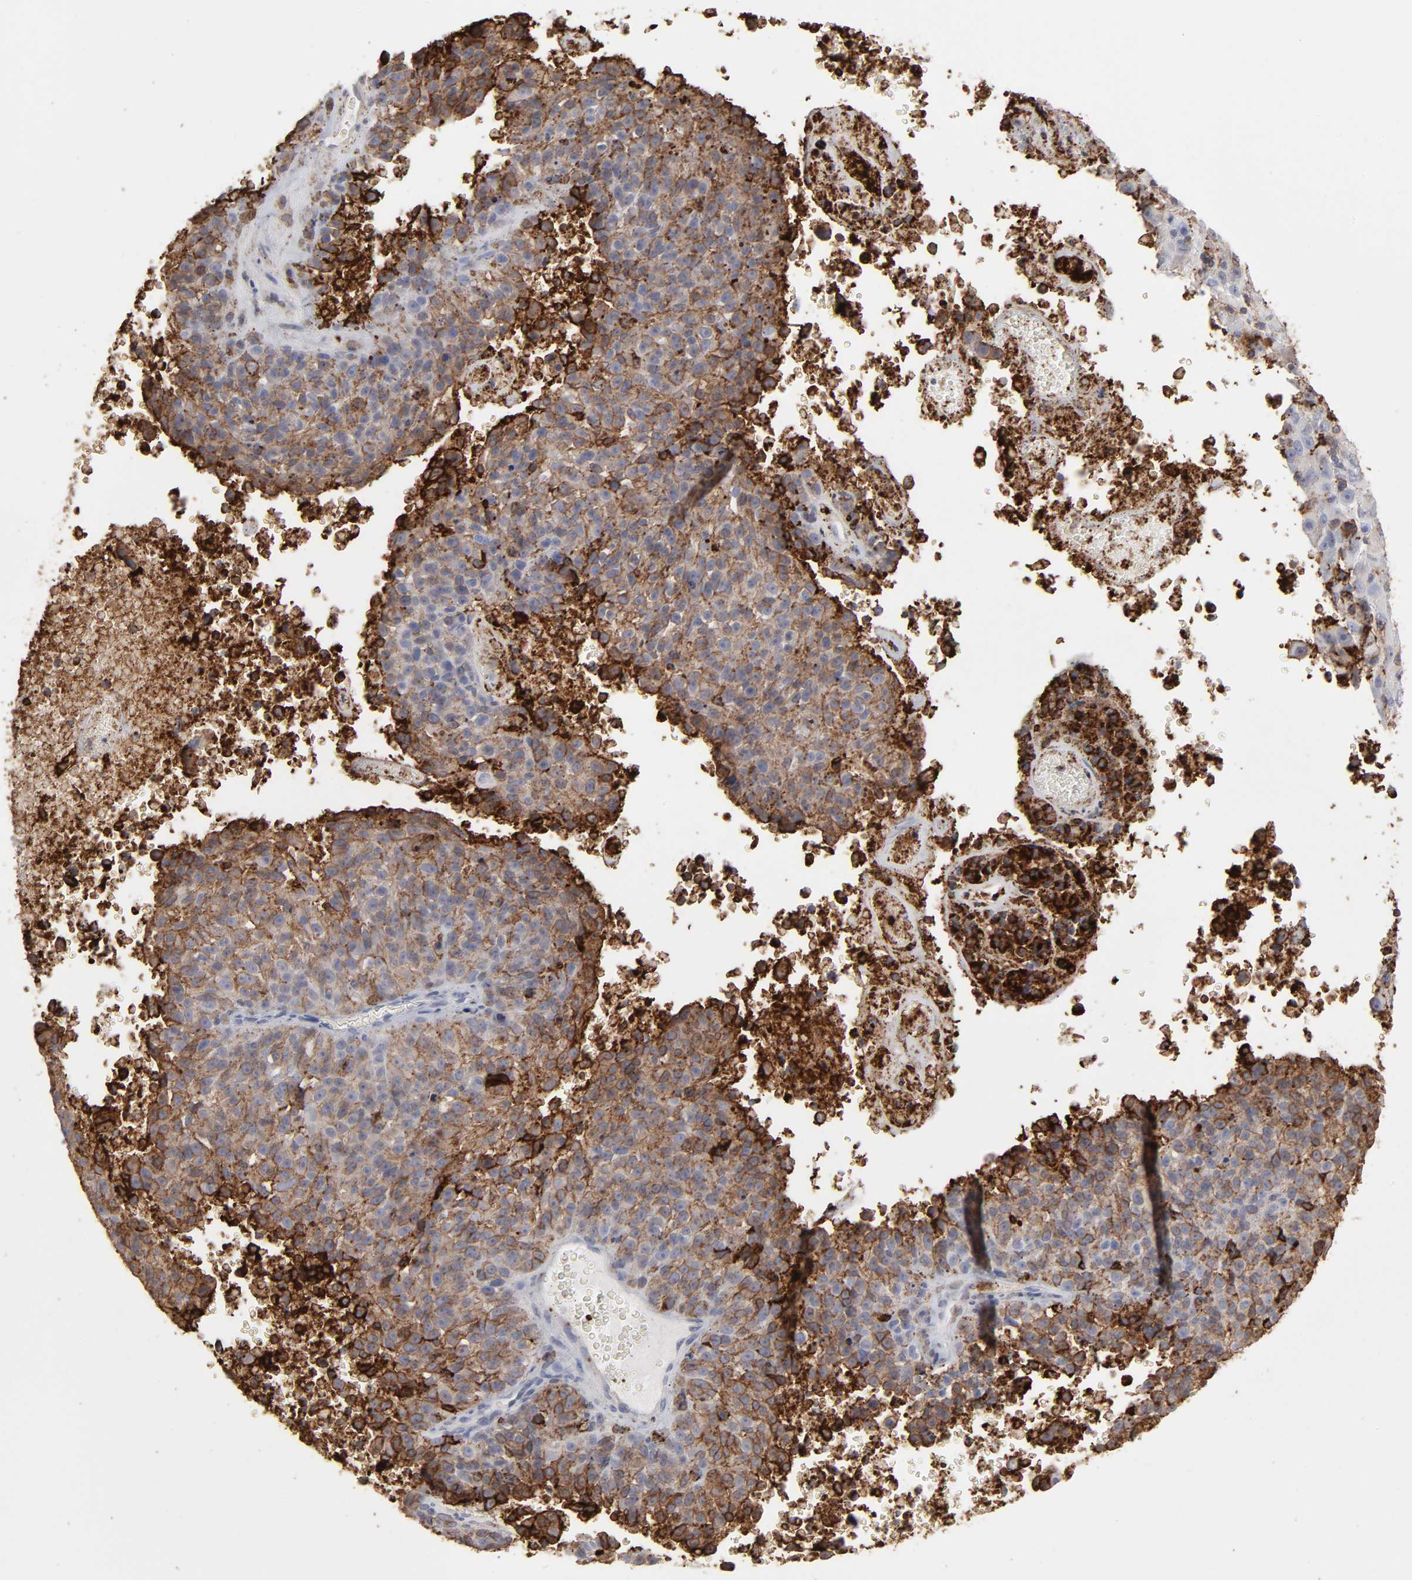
{"staining": {"intensity": "strong", "quantity": ">75%", "location": "cytoplasmic/membranous,nuclear"}, "tissue": "melanoma", "cell_type": "Tumor cells", "image_type": "cancer", "snomed": [{"axis": "morphology", "description": "Malignant melanoma, Metastatic site"}, {"axis": "topography", "description": "Cerebral cortex"}], "caption": "Malignant melanoma (metastatic site) was stained to show a protein in brown. There is high levels of strong cytoplasmic/membranous and nuclear staining in approximately >75% of tumor cells.", "gene": "ANXA5", "patient": {"sex": "female", "age": 52}}